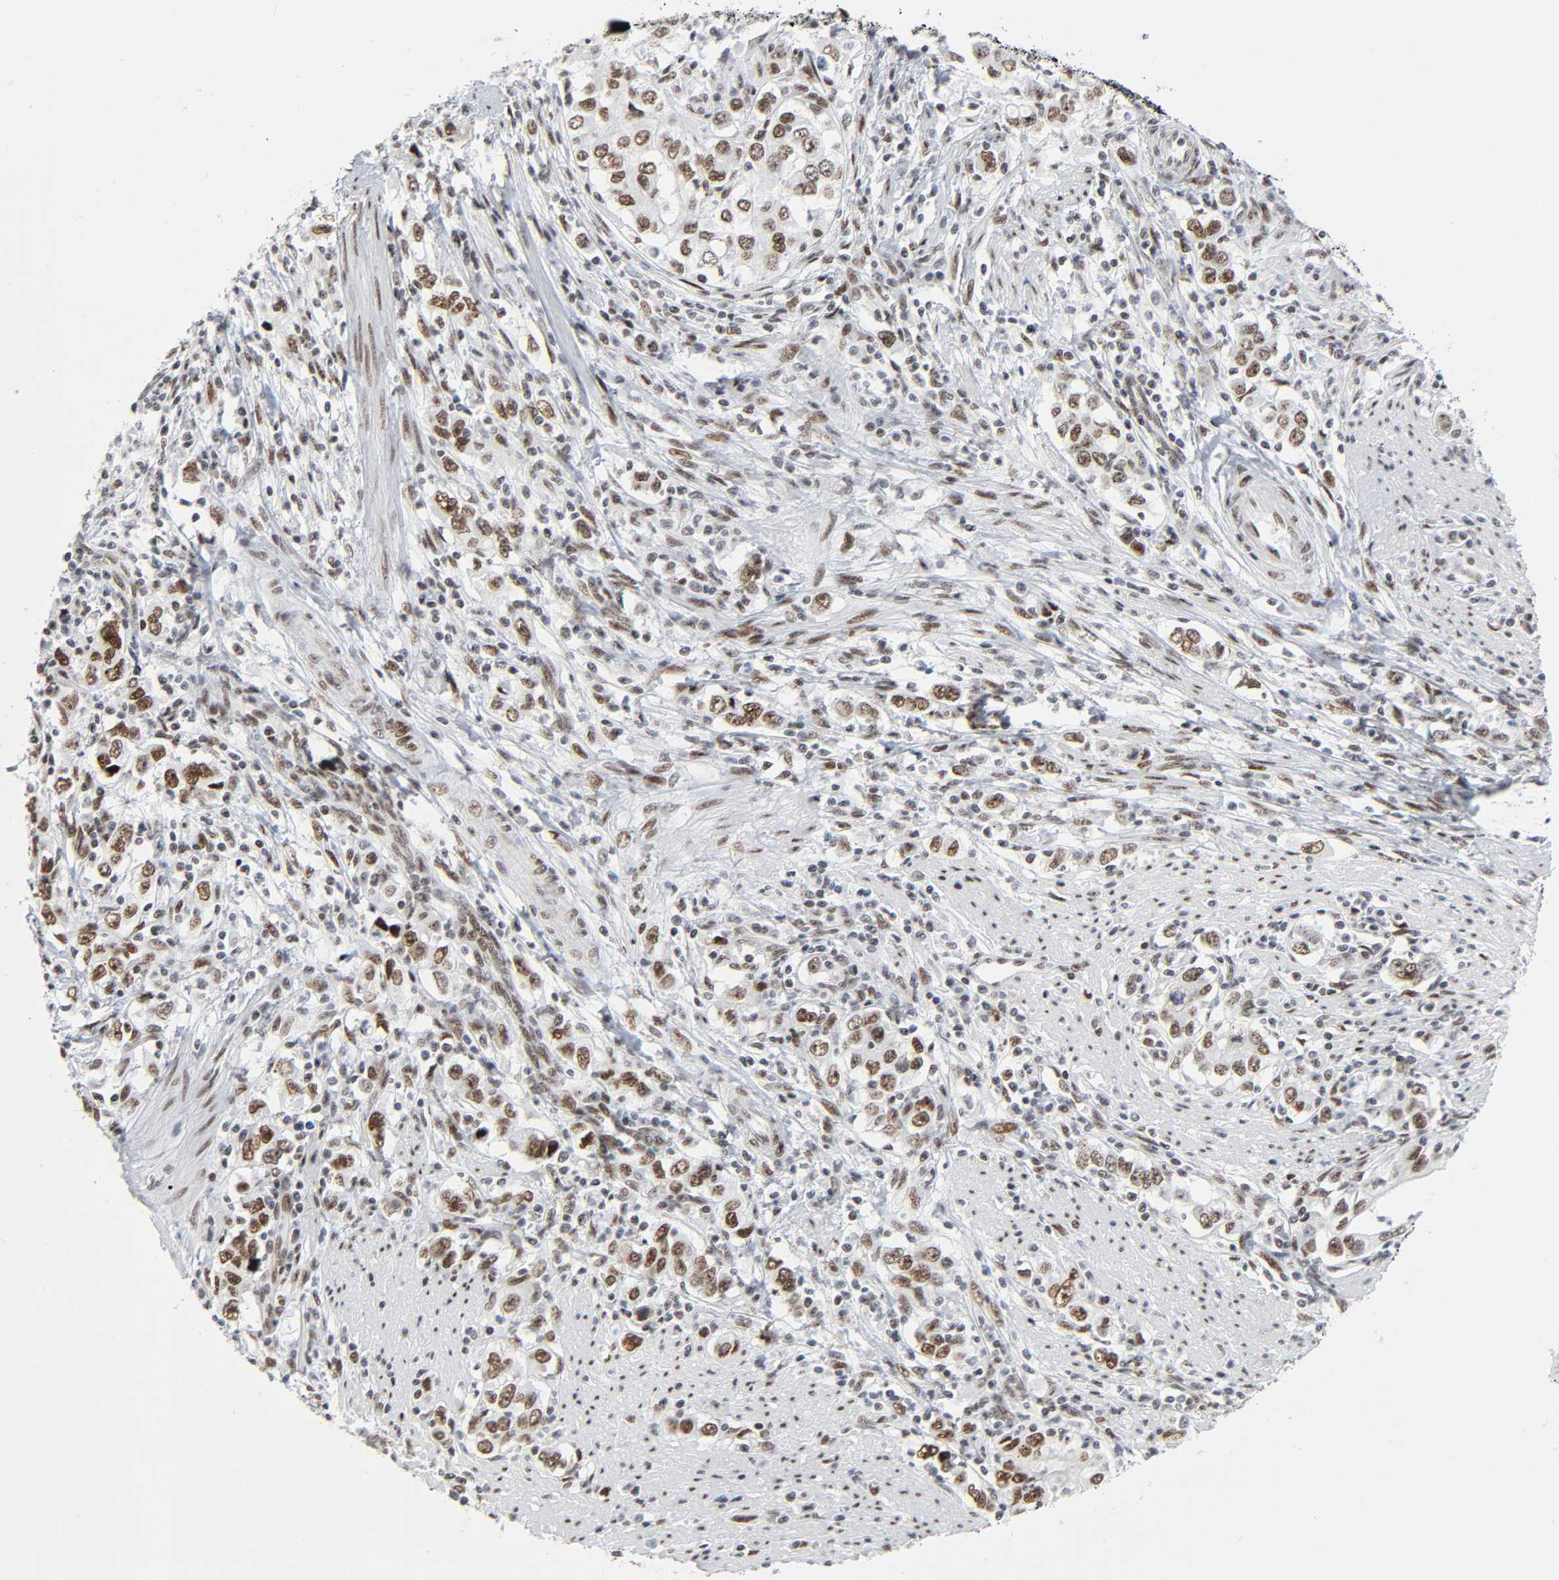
{"staining": {"intensity": "moderate", "quantity": ">75%", "location": "nuclear"}, "tissue": "stomach cancer", "cell_type": "Tumor cells", "image_type": "cancer", "snomed": [{"axis": "morphology", "description": "Adenocarcinoma, NOS"}, {"axis": "topography", "description": "Stomach, lower"}], "caption": "The micrograph shows staining of stomach cancer, revealing moderate nuclear protein positivity (brown color) within tumor cells.", "gene": "HSF1", "patient": {"sex": "female", "age": 72}}